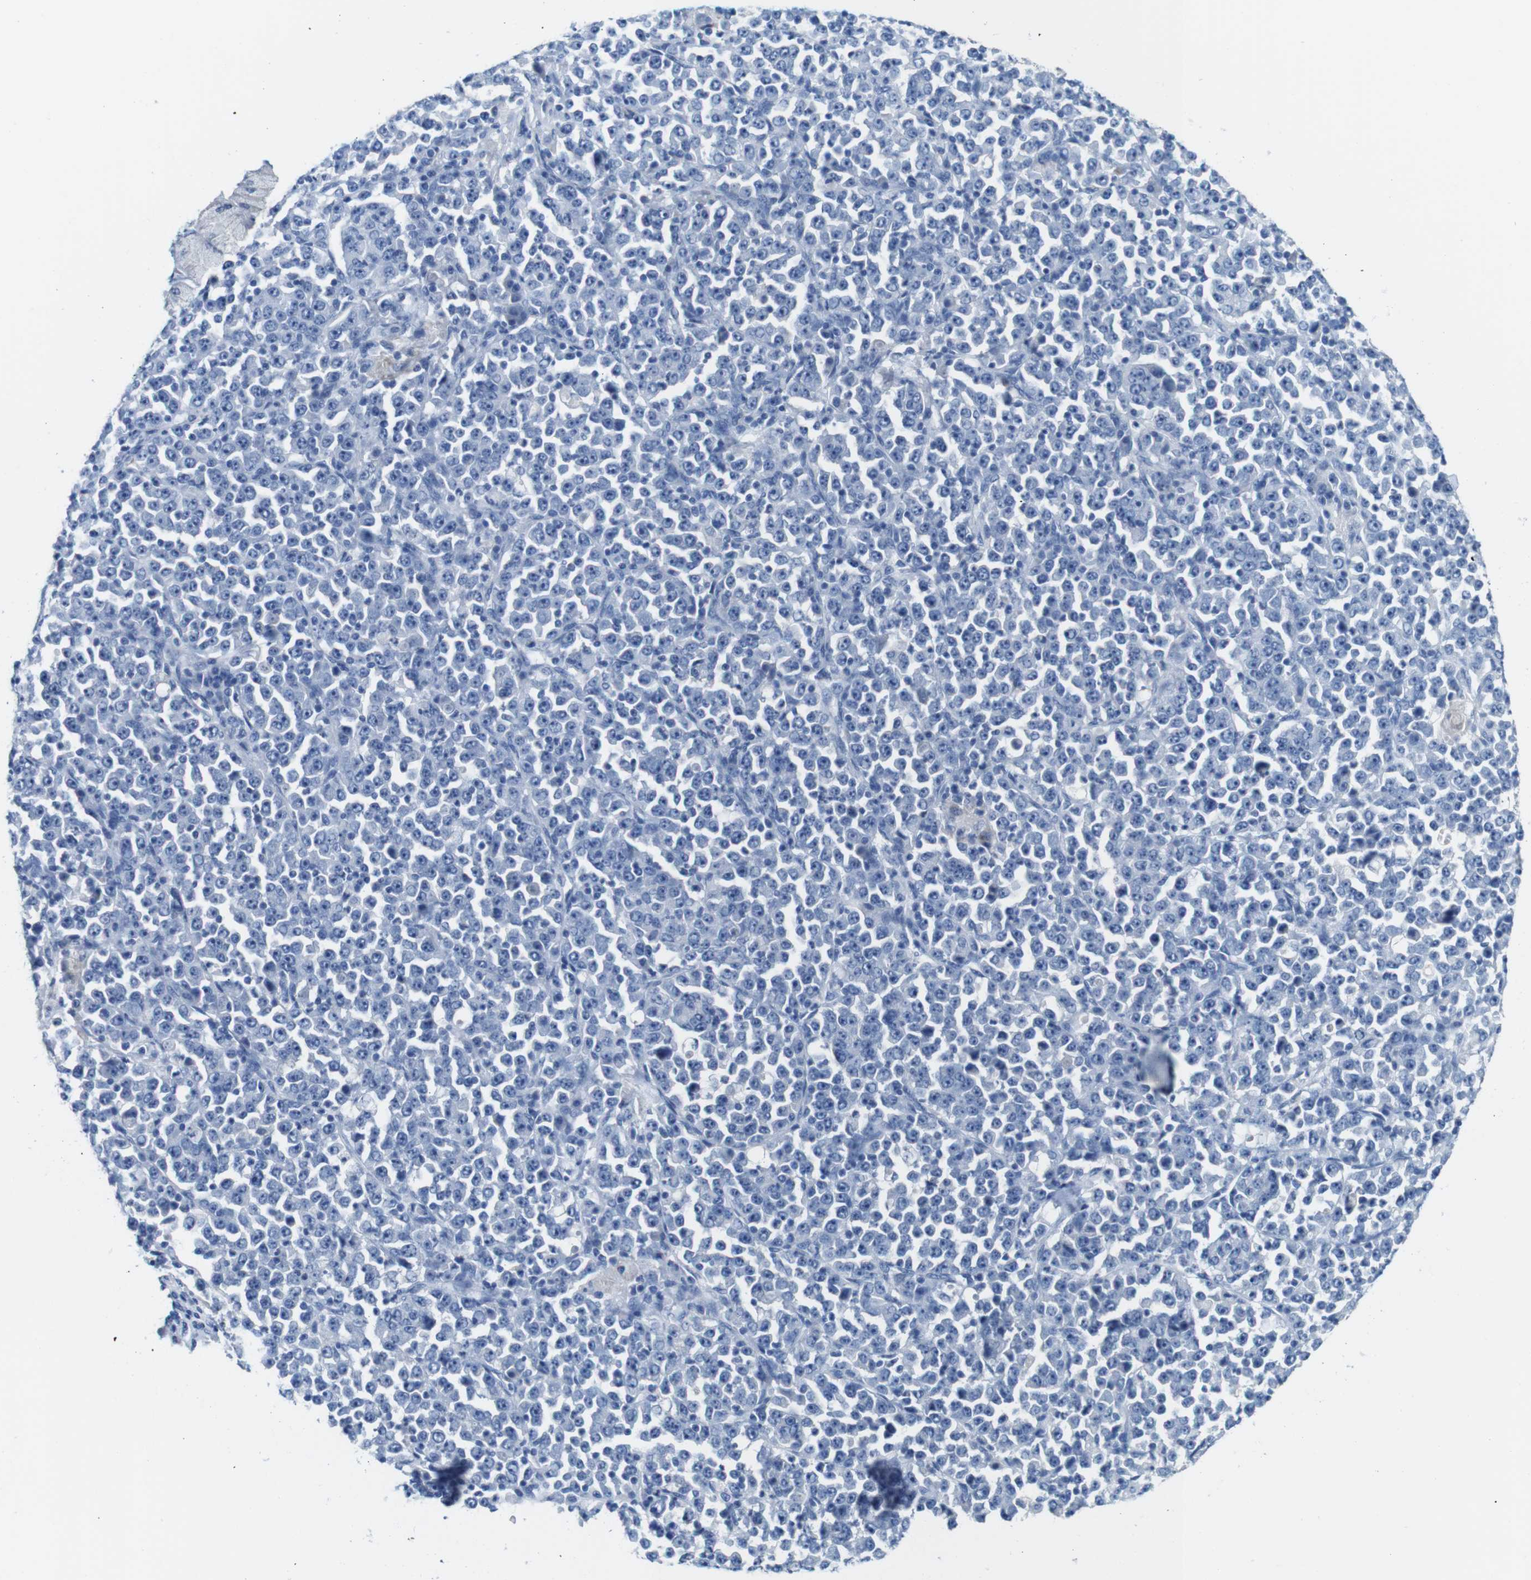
{"staining": {"intensity": "negative", "quantity": "none", "location": "none"}, "tissue": "stomach cancer", "cell_type": "Tumor cells", "image_type": "cancer", "snomed": [{"axis": "morphology", "description": "Normal tissue, NOS"}, {"axis": "morphology", "description": "Adenocarcinoma, NOS"}, {"axis": "topography", "description": "Stomach, upper"}, {"axis": "topography", "description": "Stomach"}], "caption": "DAB (3,3'-diaminobenzidine) immunohistochemical staining of stomach adenocarcinoma reveals no significant positivity in tumor cells.", "gene": "IGSF8", "patient": {"sex": "male", "age": 59}}